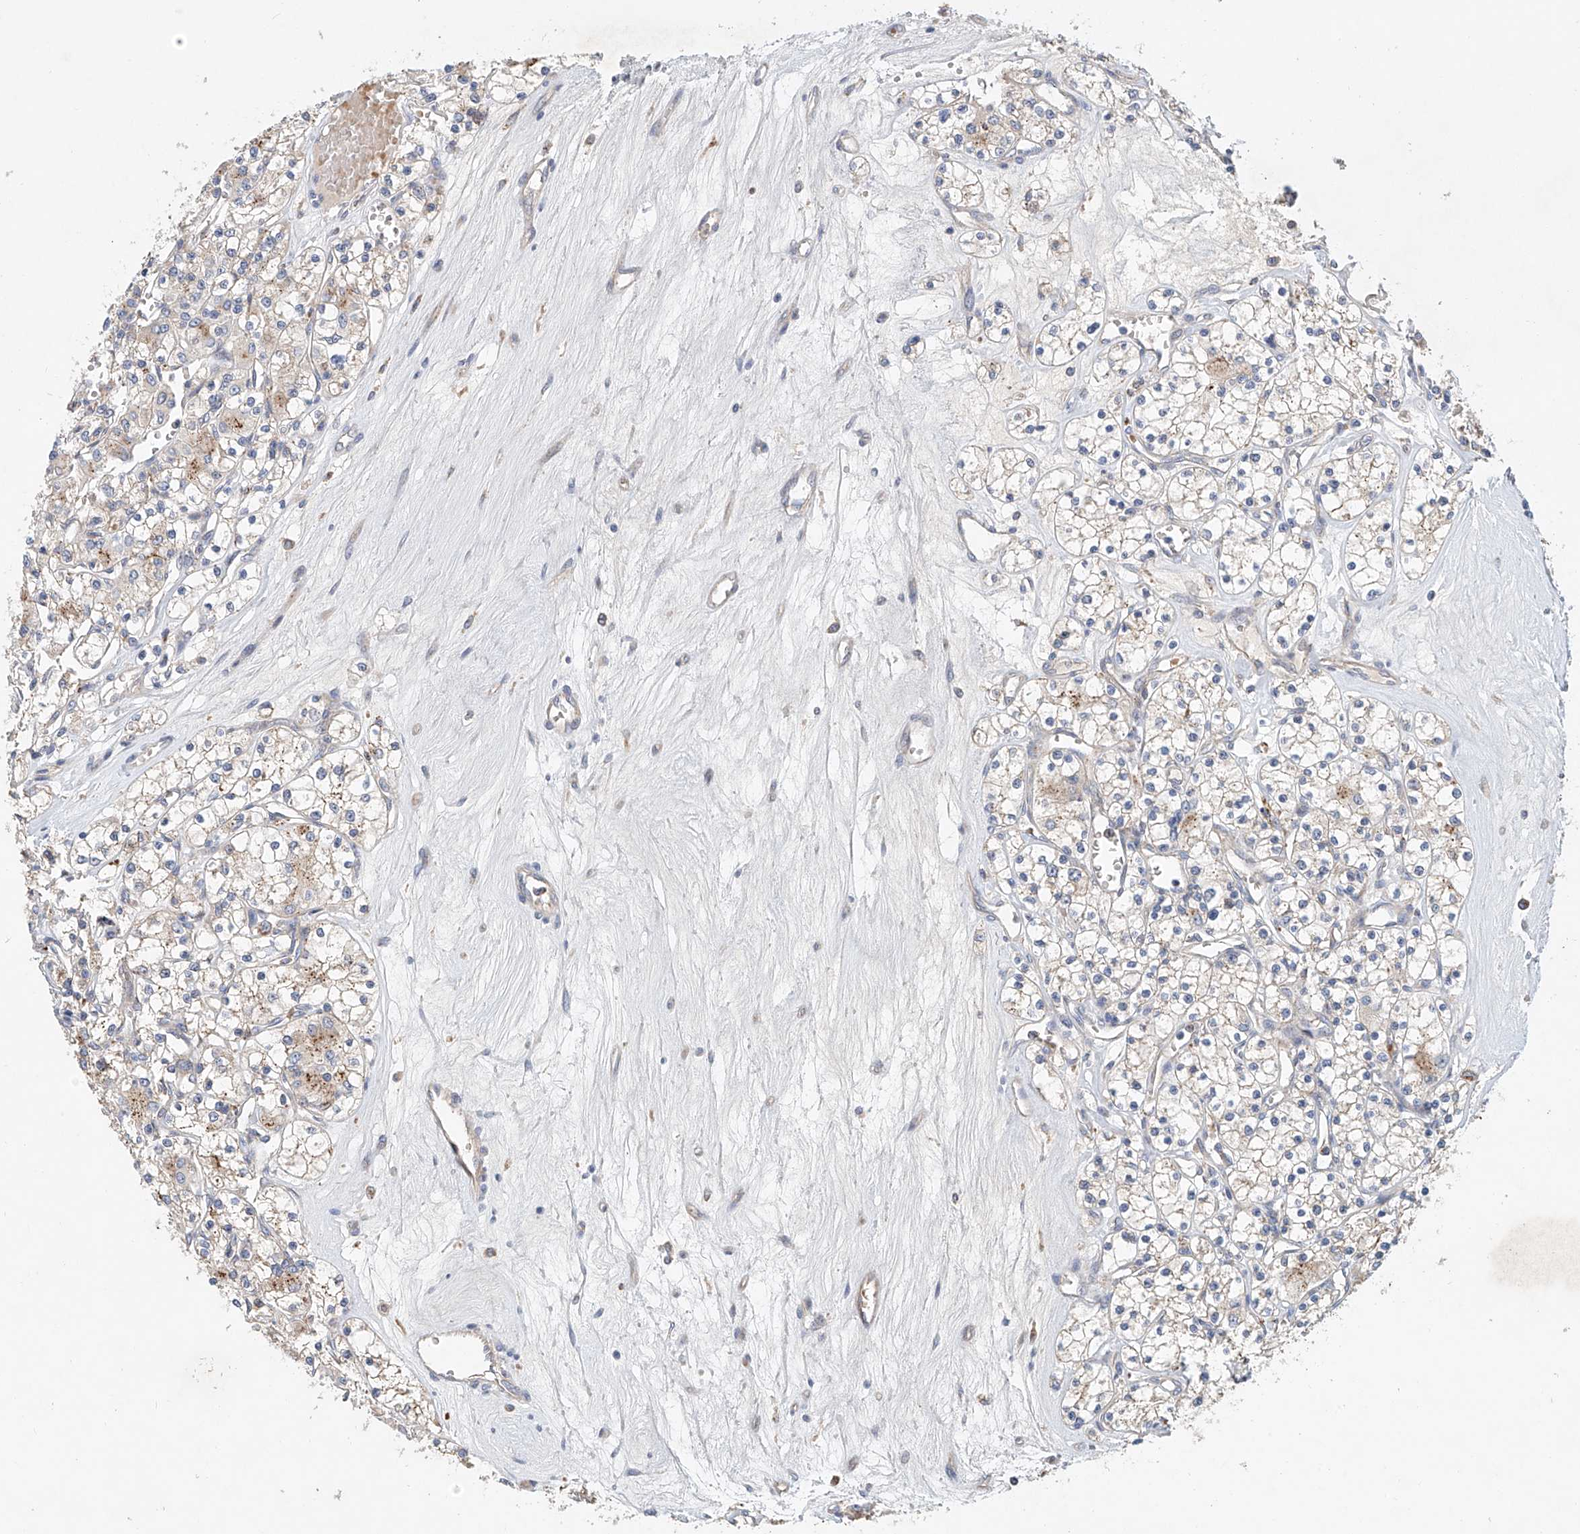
{"staining": {"intensity": "weak", "quantity": "<25%", "location": "cytoplasmic/membranous"}, "tissue": "renal cancer", "cell_type": "Tumor cells", "image_type": "cancer", "snomed": [{"axis": "morphology", "description": "Adenocarcinoma, NOS"}, {"axis": "topography", "description": "Kidney"}], "caption": "Tumor cells are negative for brown protein staining in renal cancer (adenocarcinoma).", "gene": "HGSNAT", "patient": {"sex": "female", "age": 59}}